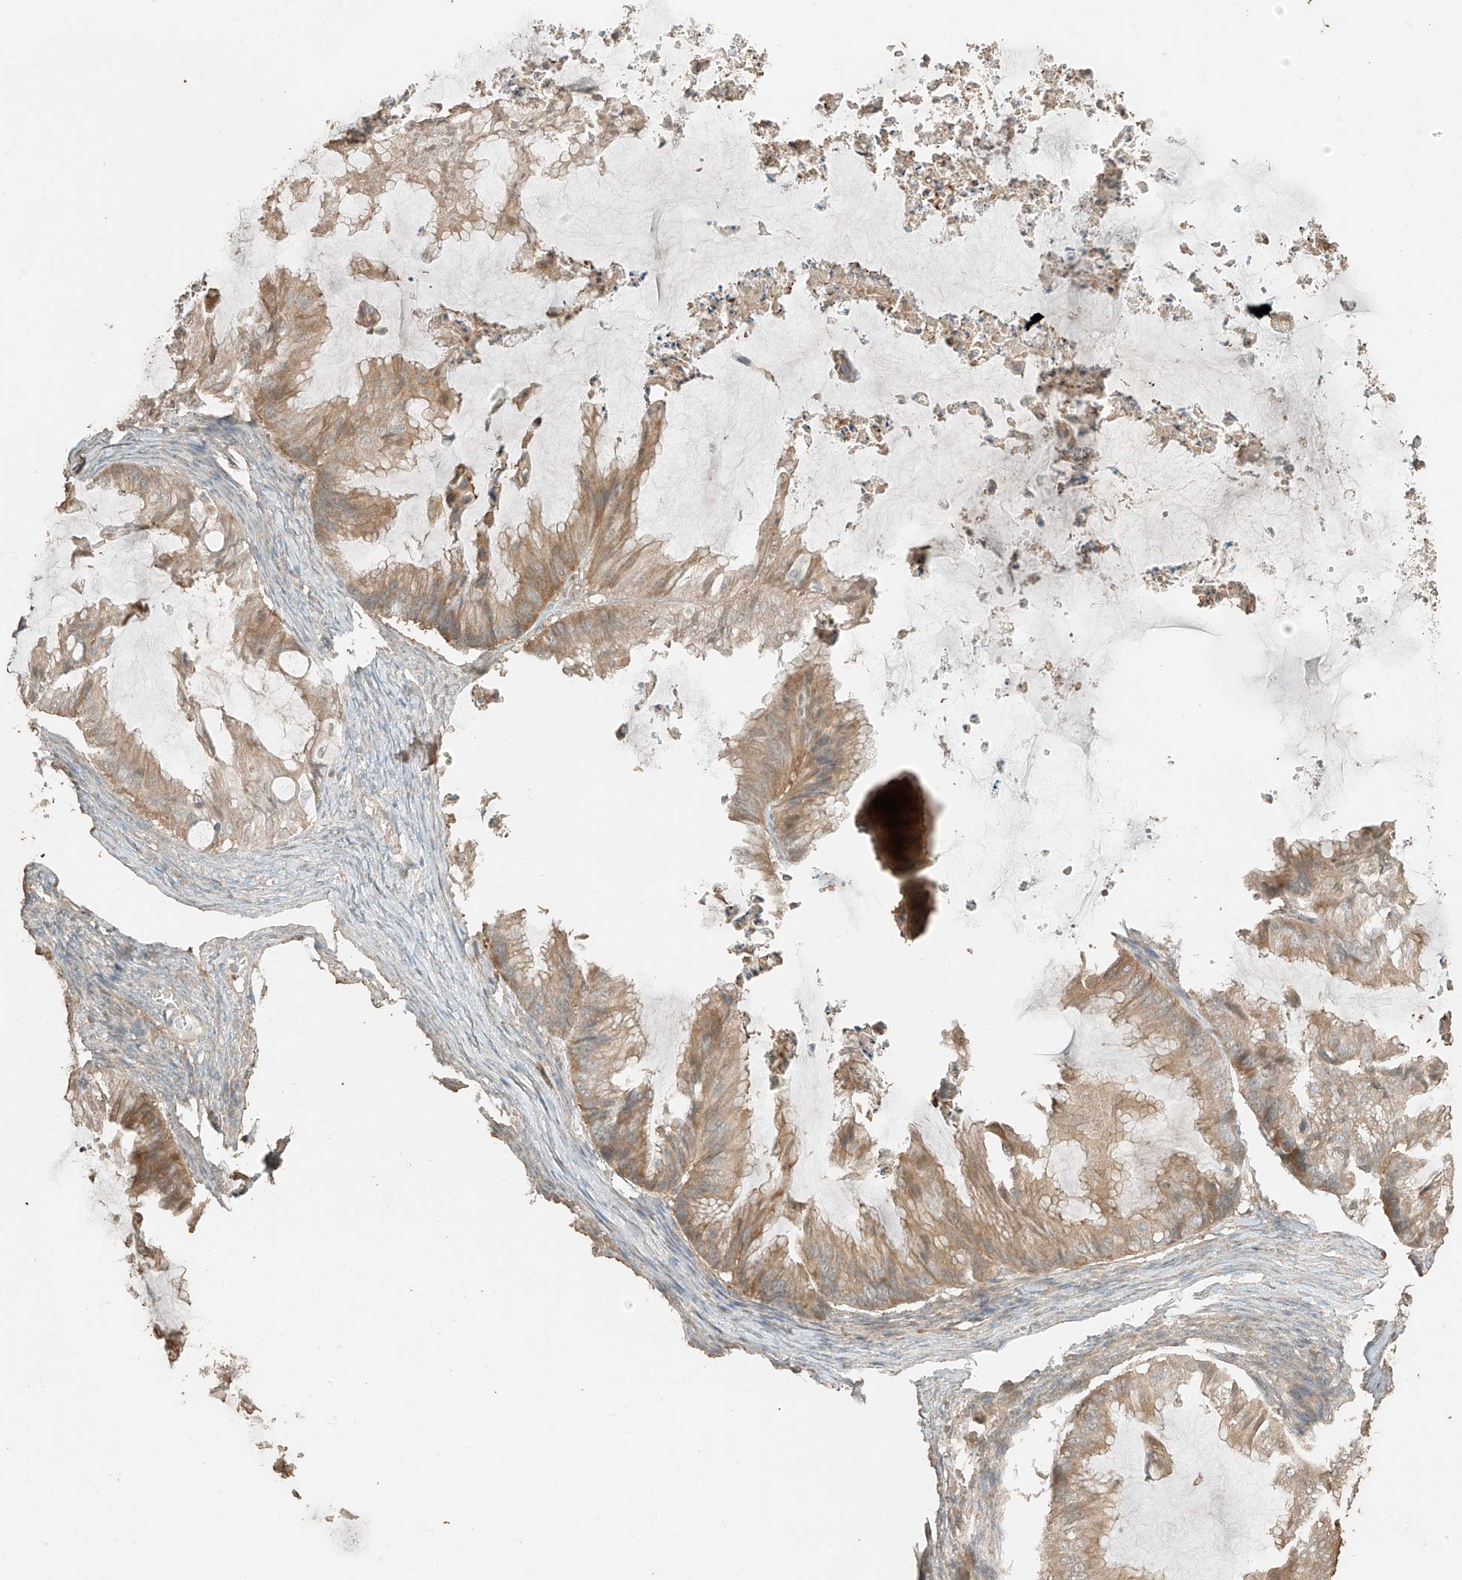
{"staining": {"intensity": "weak", "quantity": ">75%", "location": "cytoplasmic/membranous"}, "tissue": "ovarian cancer", "cell_type": "Tumor cells", "image_type": "cancer", "snomed": [{"axis": "morphology", "description": "Cystadenocarcinoma, mucinous, NOS"}, {"axis": "topography", "description": "Ovary"}], "caption": "Protein expression analysis of ovarian mucinous cystadenocarcinoma displays weak cytoplasmic/membranous positivity in about >75% of tumor cells.", "gene": "RFTN2", "patient": {"sex": "female", "age": 71}}